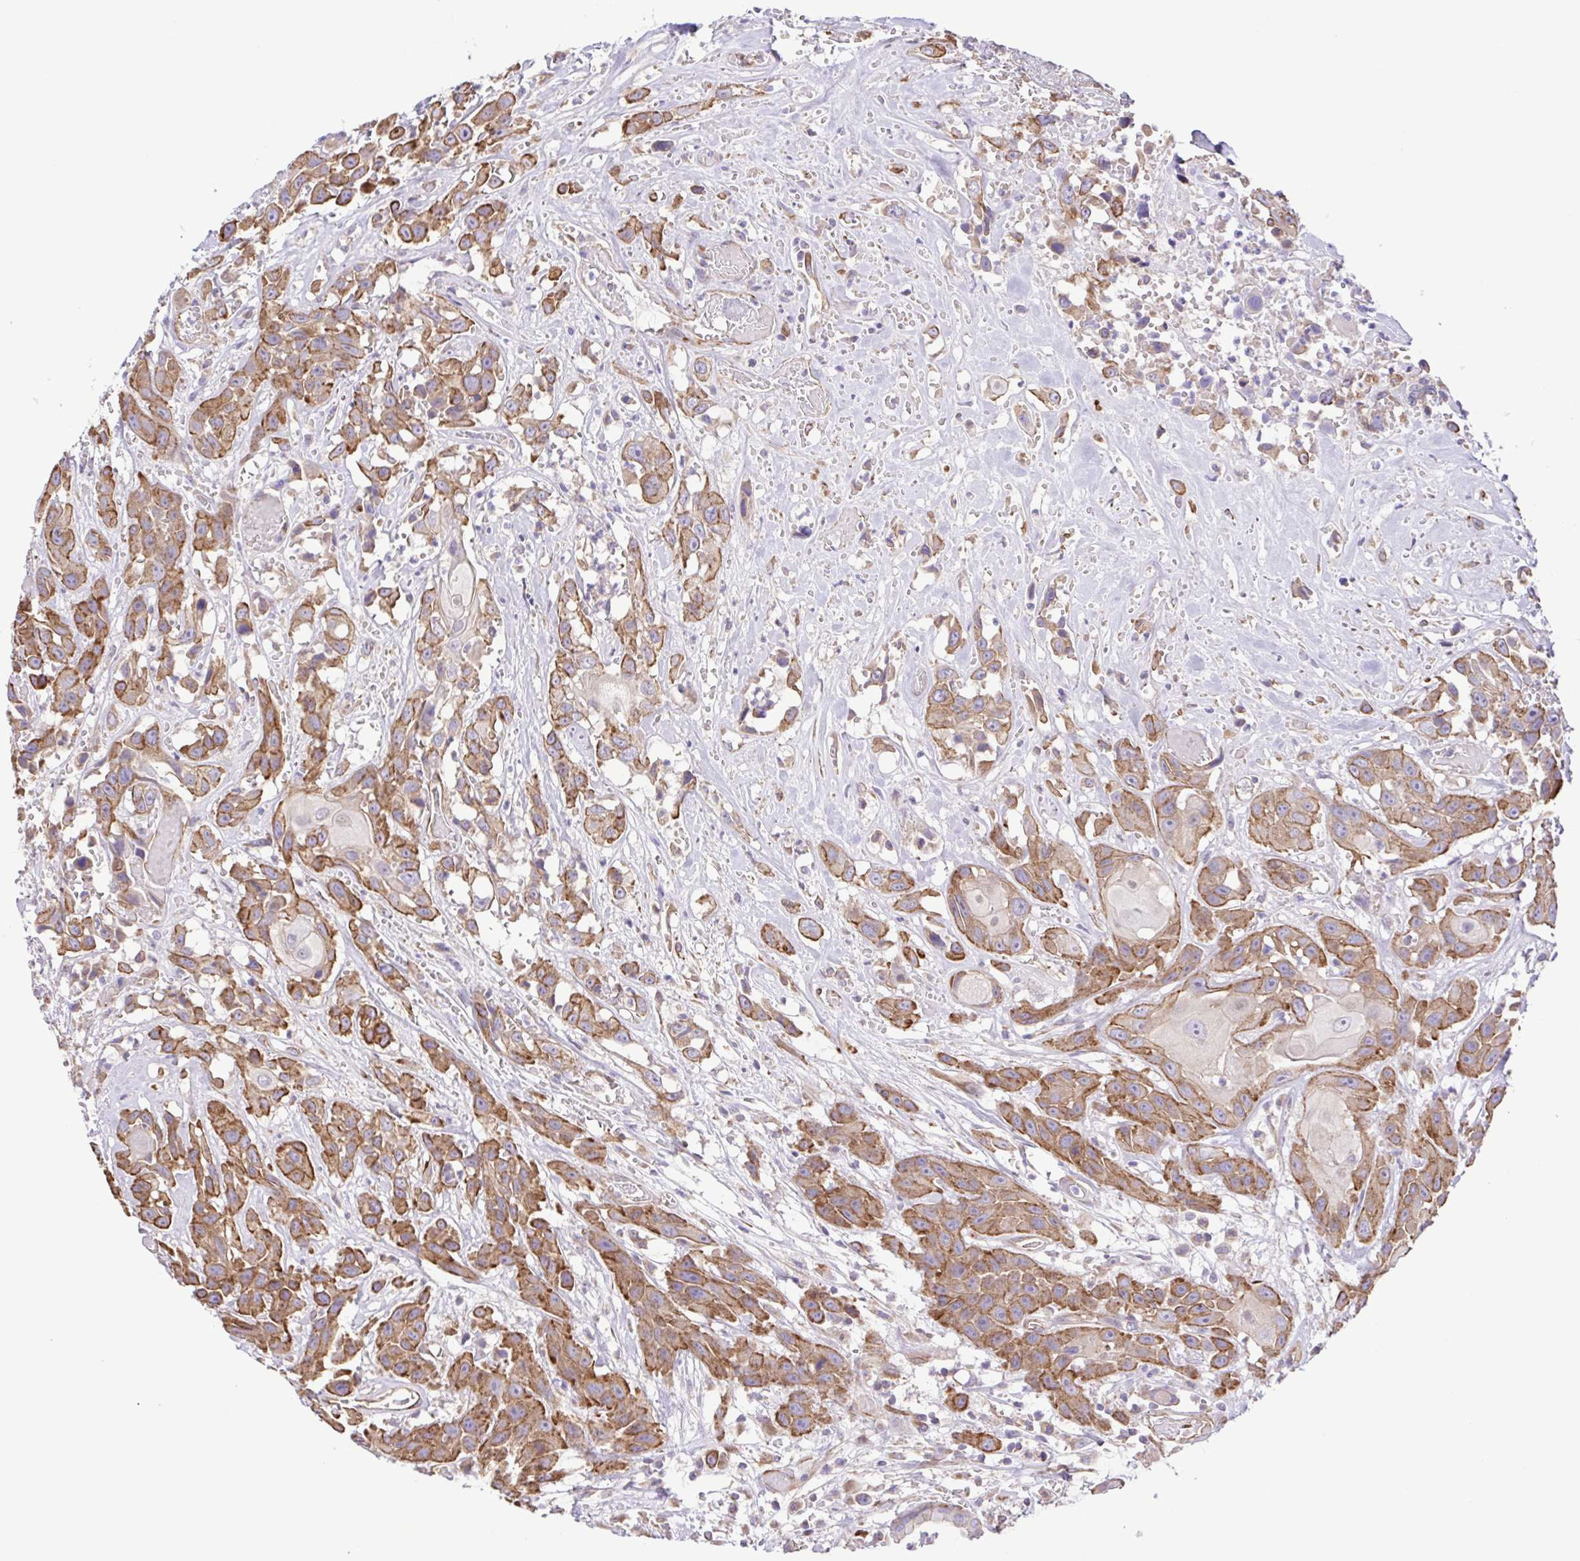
{"staining": {"intensity": "moderate", "quantity": ">75%", "location": "cytoplasmic/membranous"}, "tissue": "head and neck cancer", "cell_type": "Tumor cells", "image_type": "cancer", "snomed": [{"axis": "morphology", "description": "Squamous cell carcinoma, NOS"}, {"axis": "topography", "description": "Head-Neck"}], "caption": "Immunohistochemical staining of human head and neck cancer (squamous cell carcinoma) shows medium levels of moderate cytoplasmic/membranous protein positivity in about >75% of tumor cells. Nuclei are stained in blue.", "gene": "FLT1", "patient": {"sex": "male", "age": 57}}